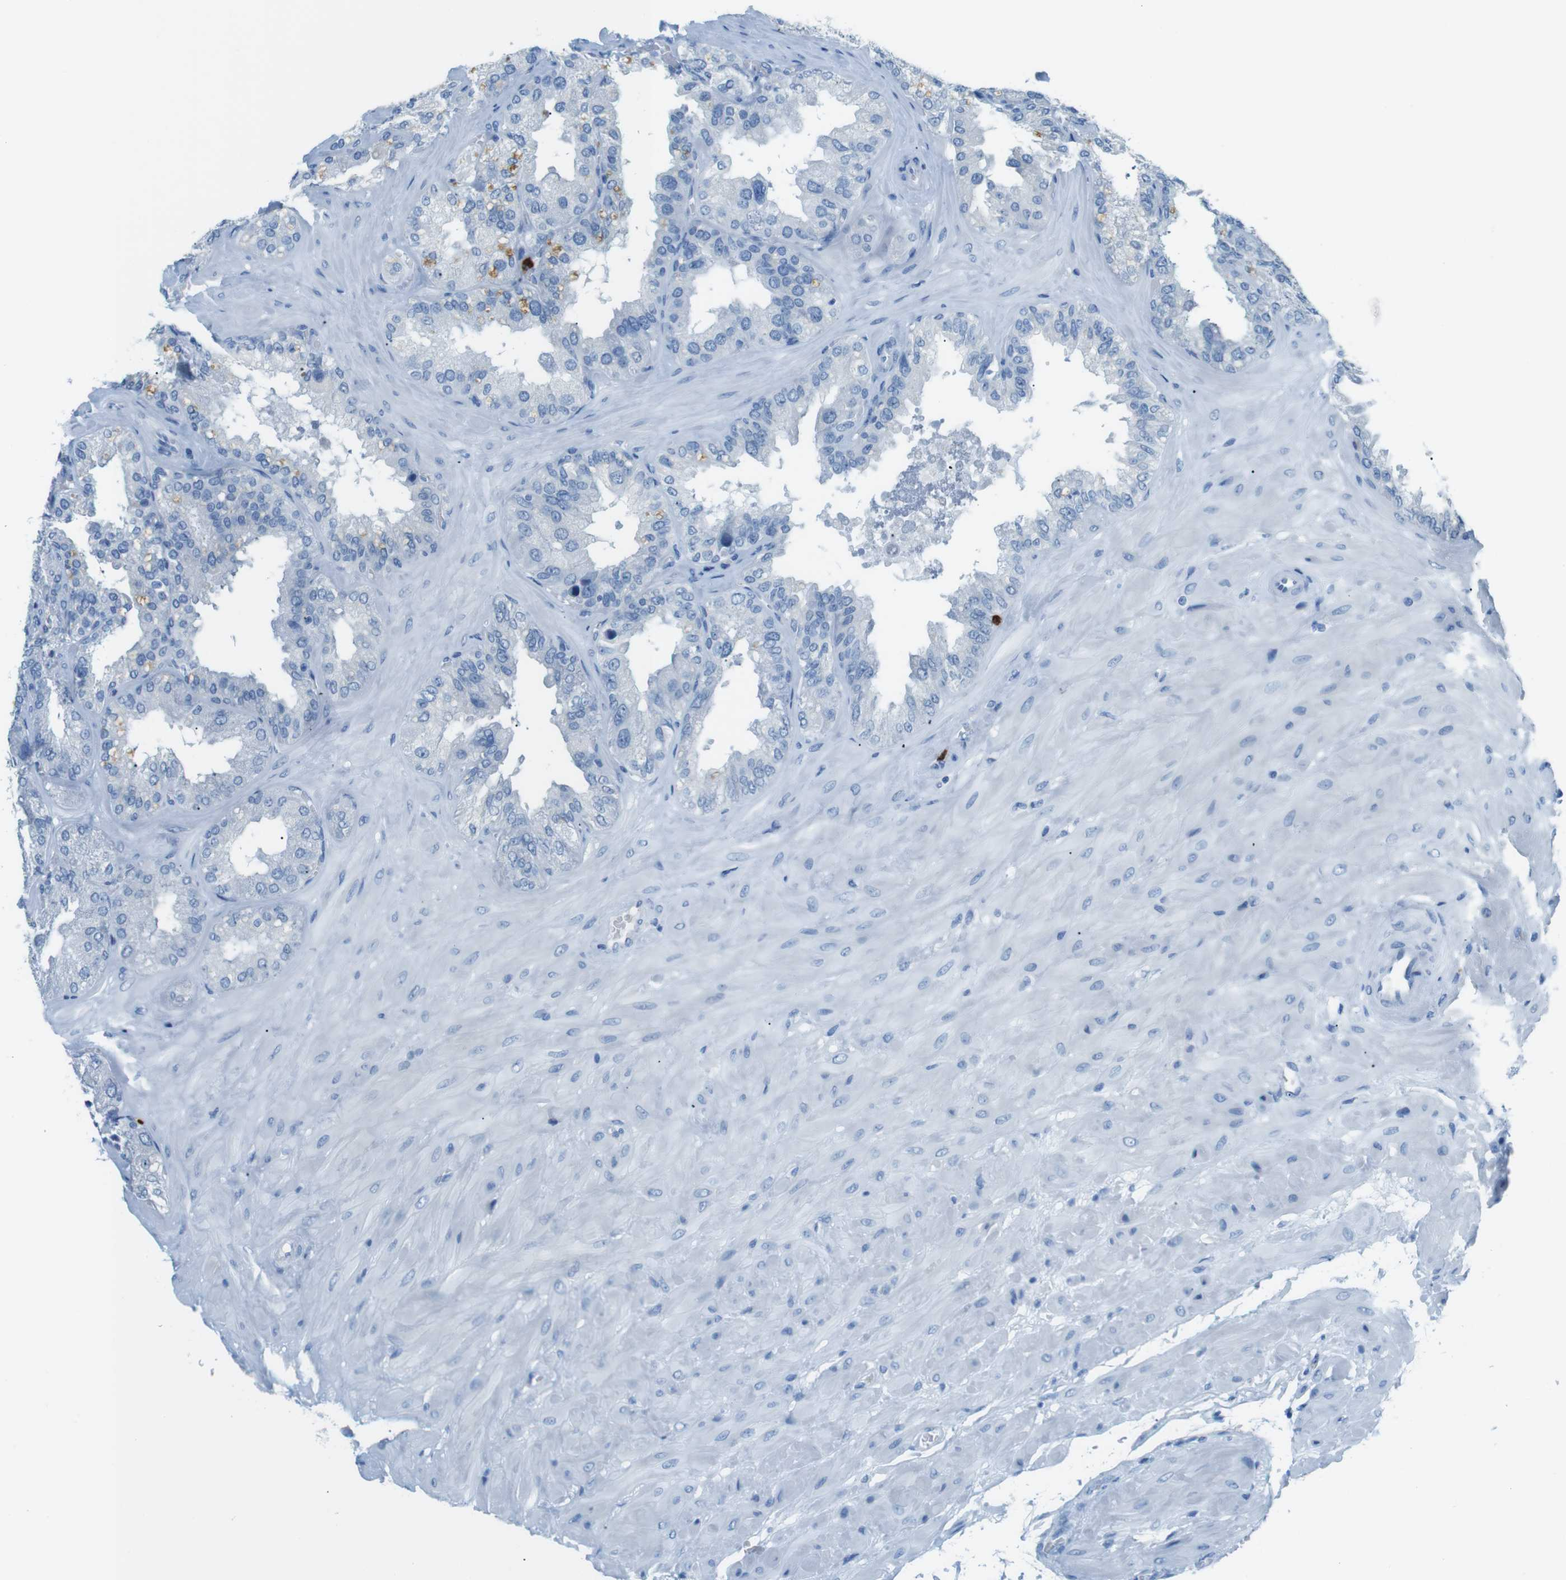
{"staining": {"intensity": "negative", "quantity": "none", "location": "none"}, "tissue": "seminal vesicle", "cell_type": "Glandular cells", "image_type": "normal", "snomed": [{"axis": "morphology", "description": "Normal tissue, NOS"}, {"axis": "topography", "description": "Prostate"}, {"axis": "topography", "description": "Seminal veicle"}], "caption": "The immunohistochemistry (IHC) photomicrograph has no significant staining in glandular cells of seminal vesicle. Nuclei are stained in blue.", "gene": "MCEMP1", "patient": {"sex": "male", "age": 51}}